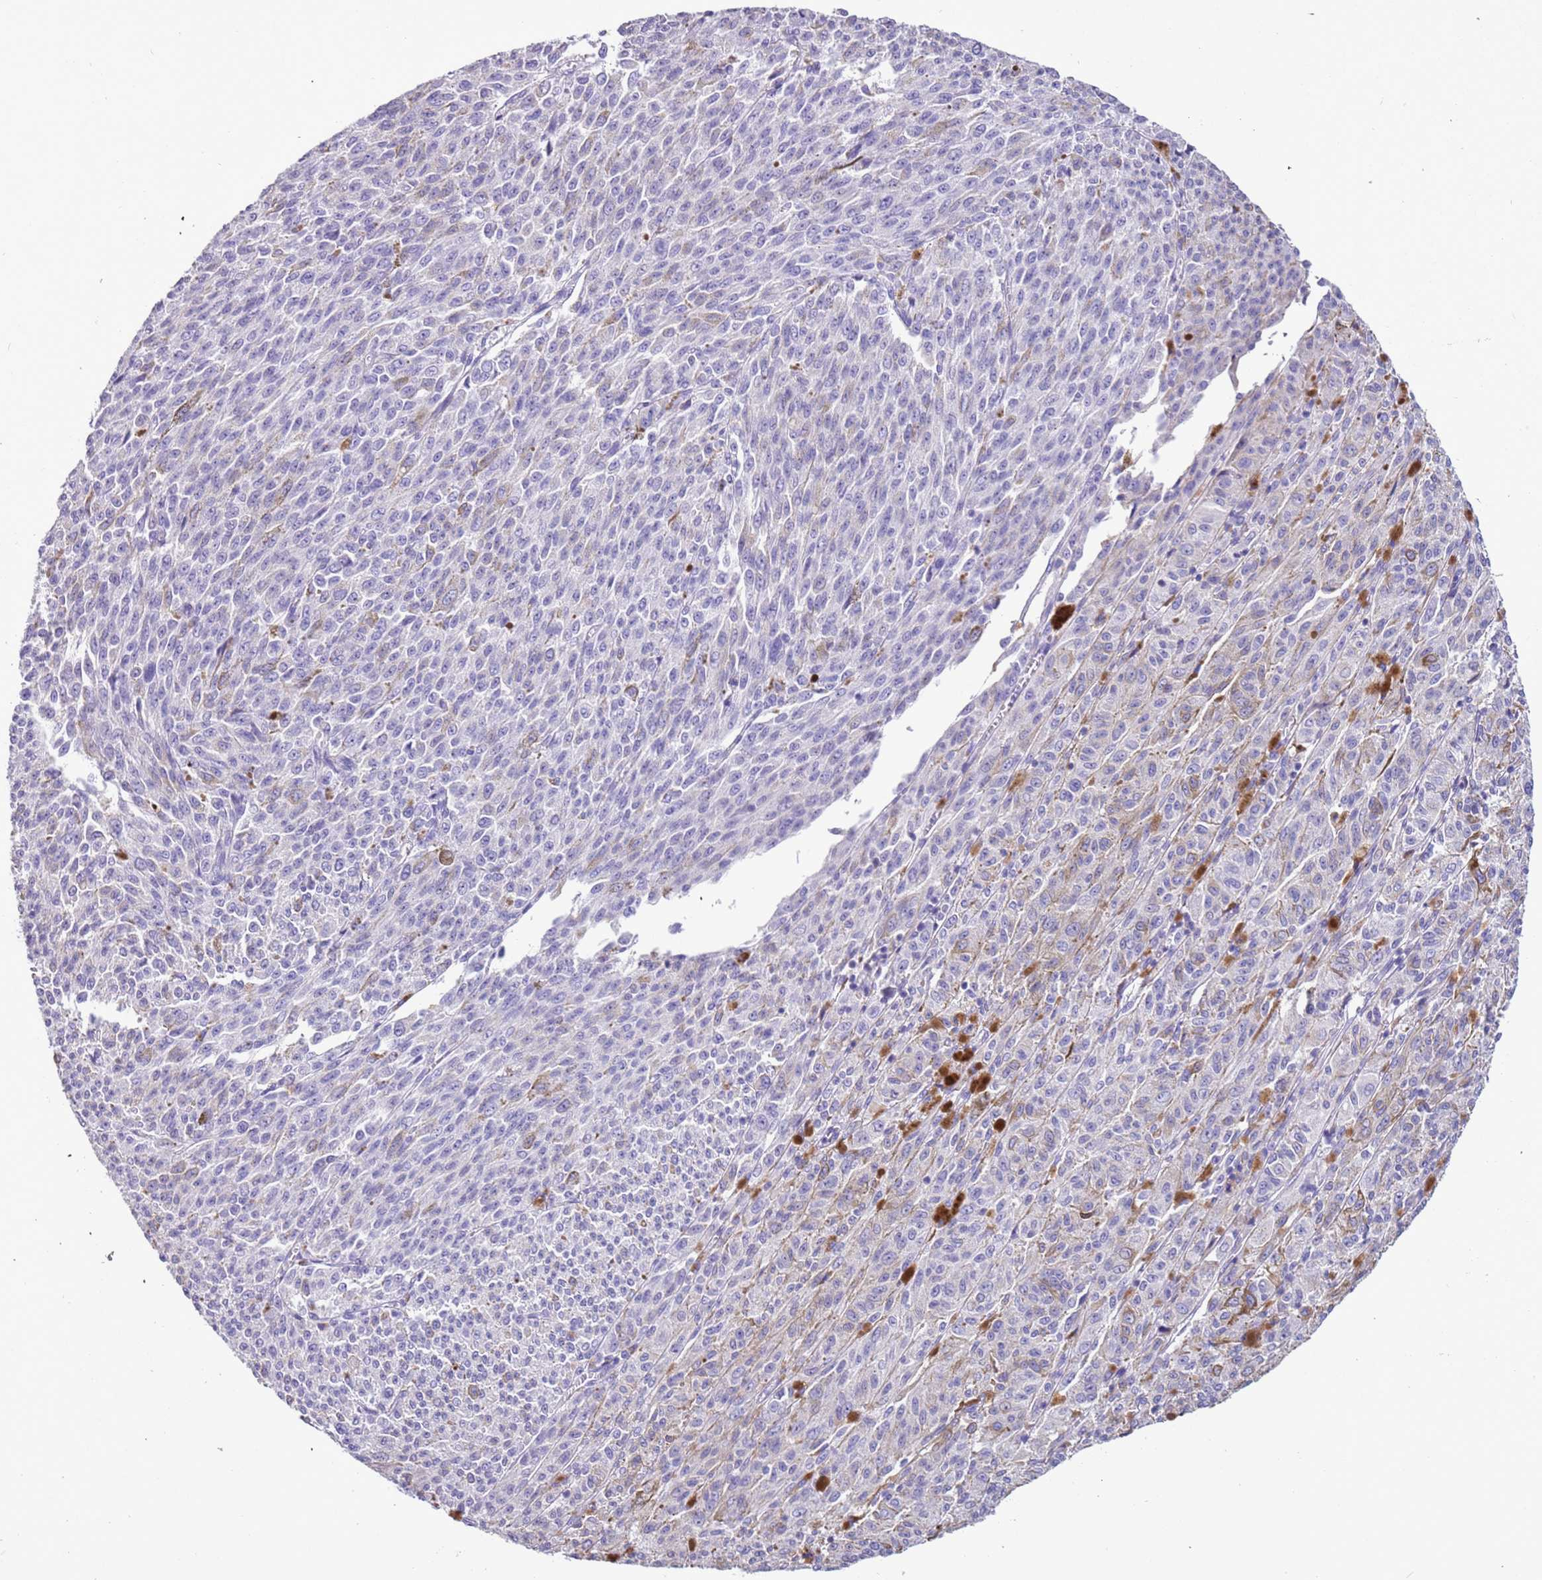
{"staining": {"intensity": "negative", "quantity": "none", "location": "none"}, "tissue": "melanoma", "cell_type": "Tumor cells", "image_type": "cancer", "snomed": [{"axis": "morphology", "description": "Malignant melanoma, NOS"}, {"axis": "topography", "description": "Skin"}], "caption": "A micrograph of human malignant melanoma is negative for staining in tumor cells. The staining was performed using DAB to visualize the protein expression in brown, while the nuclei were stained in blue with hematoxylin (Magnification: 20x).", "gene": "PCGF2", "patient": {"sex": "female", "age": 52}}